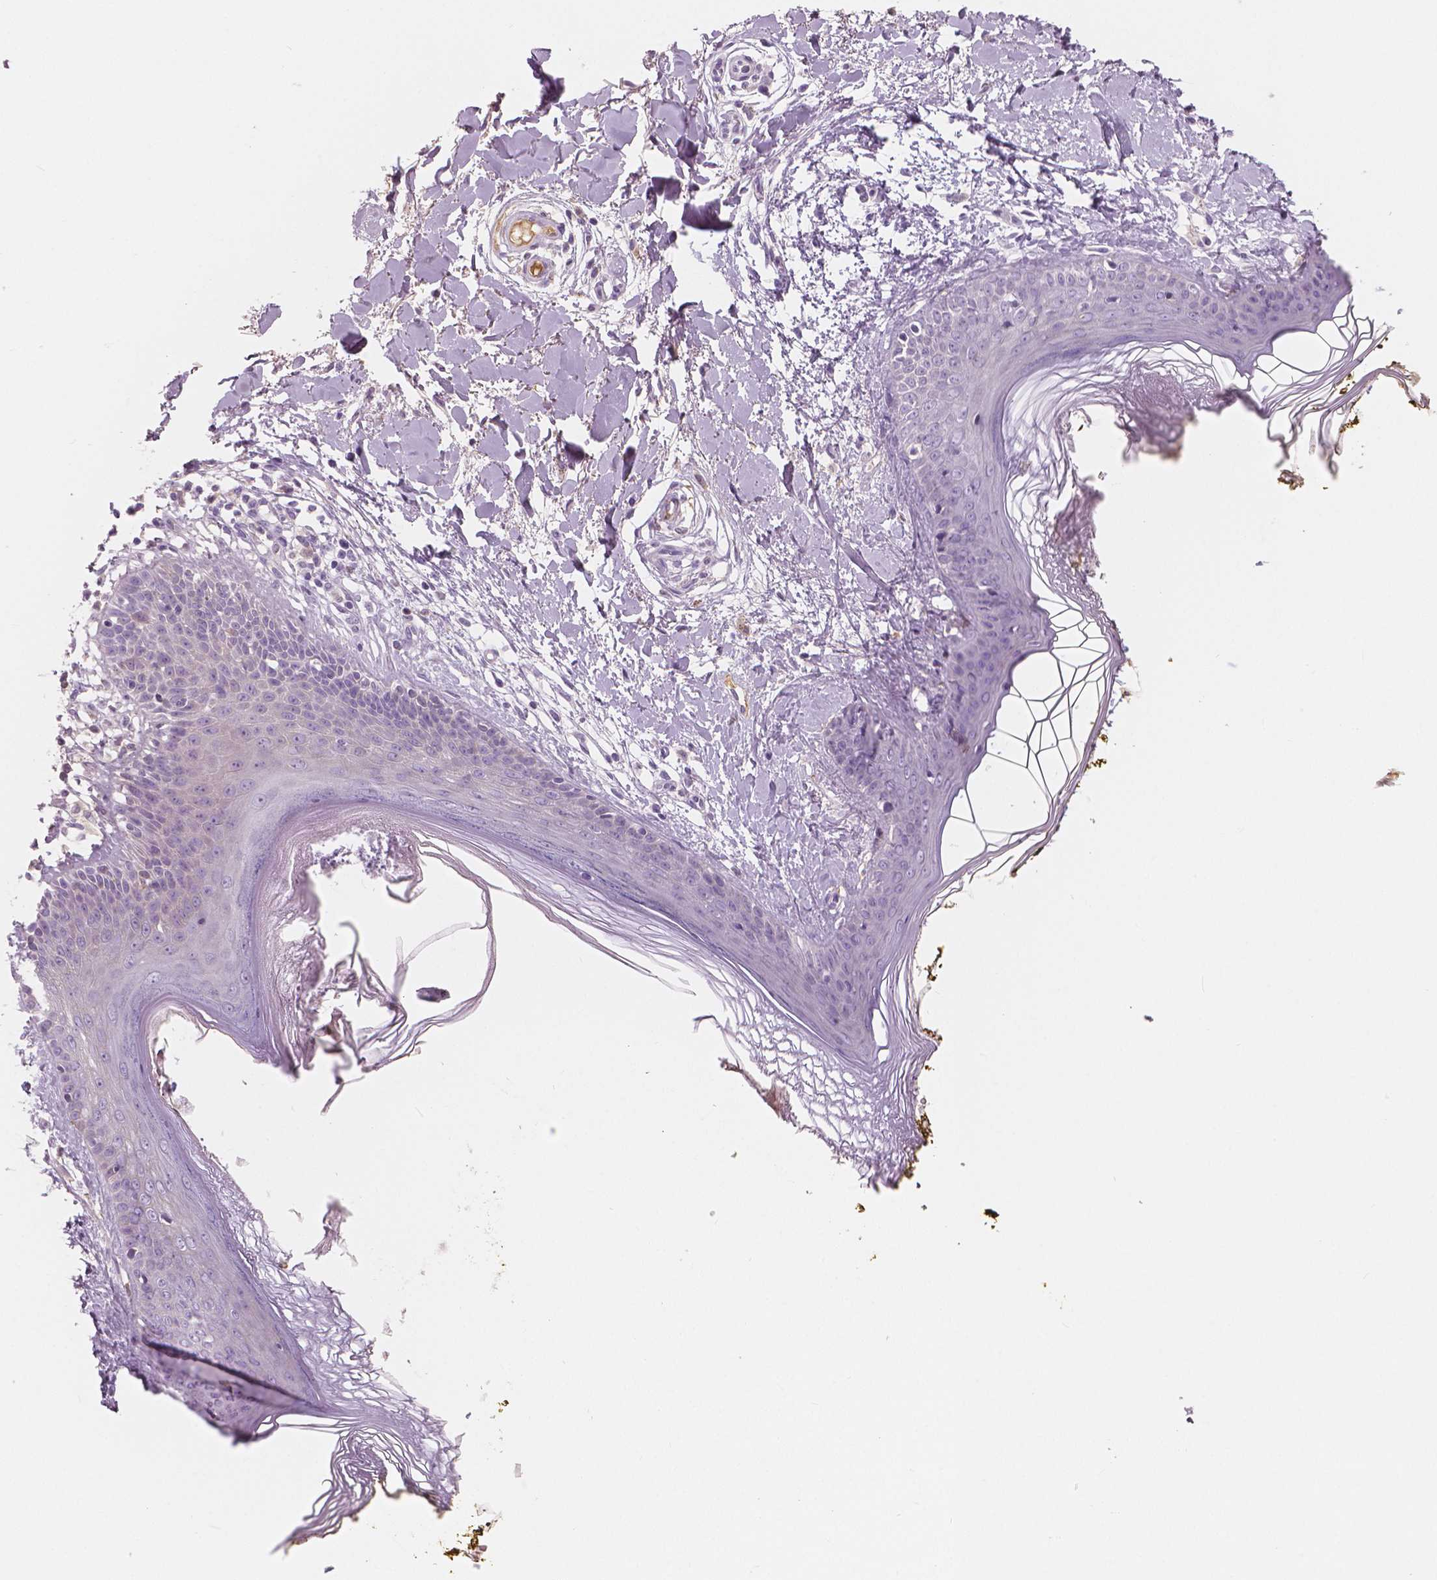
{"staining": {"intensity": "negative", "quantity": "none", "location": "none"}, "tissue": "skin", "cell_type": "Fibroblasts", "image_type": "normal", "snomed": [{"axis": "morphology", "description": "Normal tissue, NOS"}, {"axis": "topography", "description": "Skin"}], "caption": "Fibroblasts show no significant protein staining in normal skin.", "gene": "APOA4", "patient": {"sex": "female", "age": 34}}